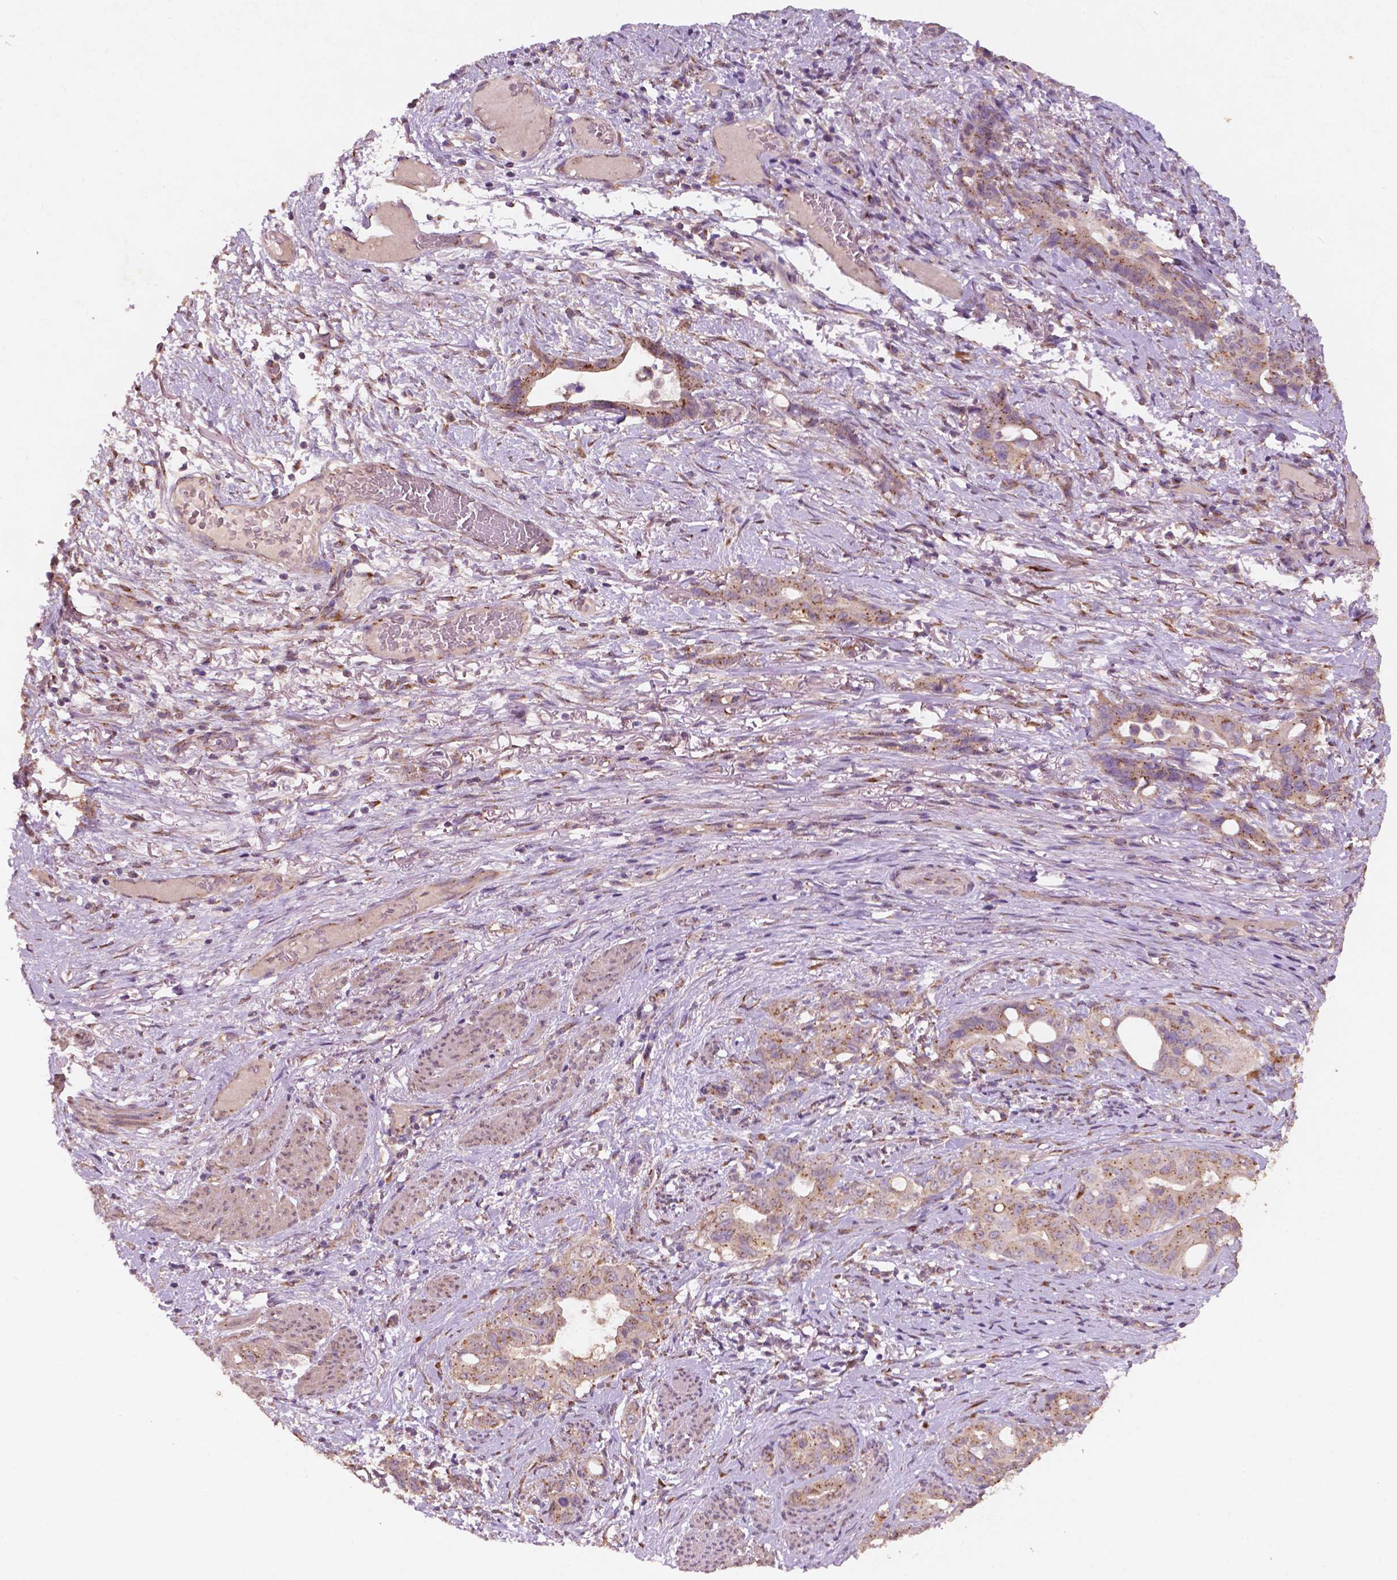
{"staining": {"intensity": "moderate", "quantity": ">75%", "location": "cytoplasmic/membranous"}, "tissue": "stomach cancer", "cell_type": "Tumor cells", "image_type": "cancer", "snomed": [{"axis": "morphology", "description": "Normal tissue, NOS"}, {"axis": "morphology", "description": "Adenocarcinoma, NOS"}, {"axis": "topography", "description": "Esophagus"}, {"axis": "topography", "description": "Stomach, upper"}], "caption": "Brown immunohistochemical staining in human adenocarcinoma (stomach) reveals moderate cytoplasmic/membranous staining in about >75% of tumor cells.", "gene": "CHPT1", "patient": {"sex": "male", "age": 62}}